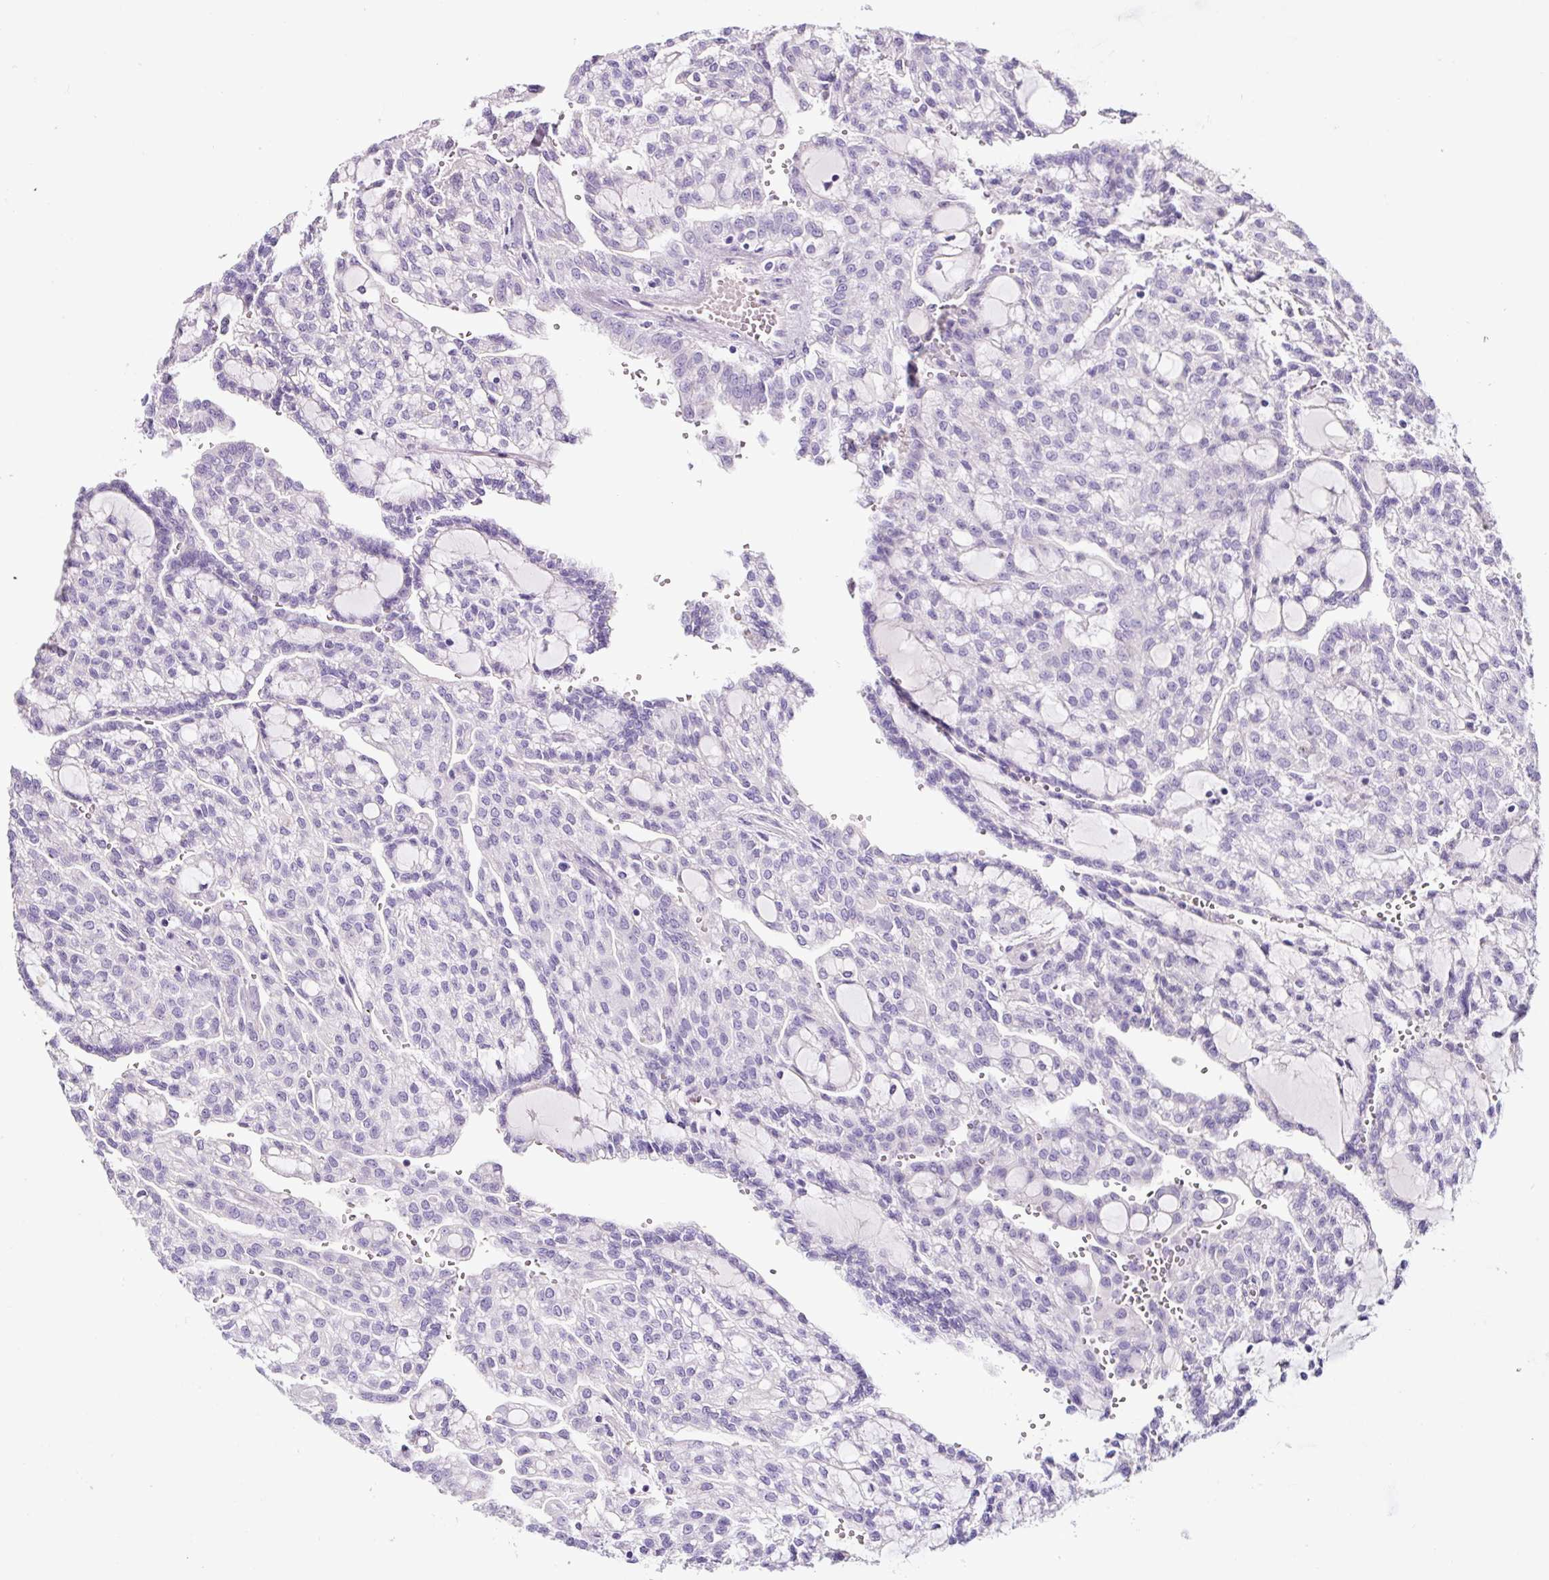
{"staining": {"intensity": "negative", "quantity": "none", "location": "none"}, "tissue": "renal cancer", "cell_type": "Tumor cells", "image_type": "cancer", "snomed": [{"axis": "morphology", "description": "Adenocarcinoma, NOS"}, {"axis": "topography", "description": "Kidney"}], "caption": "This is an immunohistochemistry (IHC) micrograph of renal cancer (adenocarcinoma). There is no staining in tumor cells.", "gene": "OR14A2", "patient": {"sex": "male", "age": 63}}